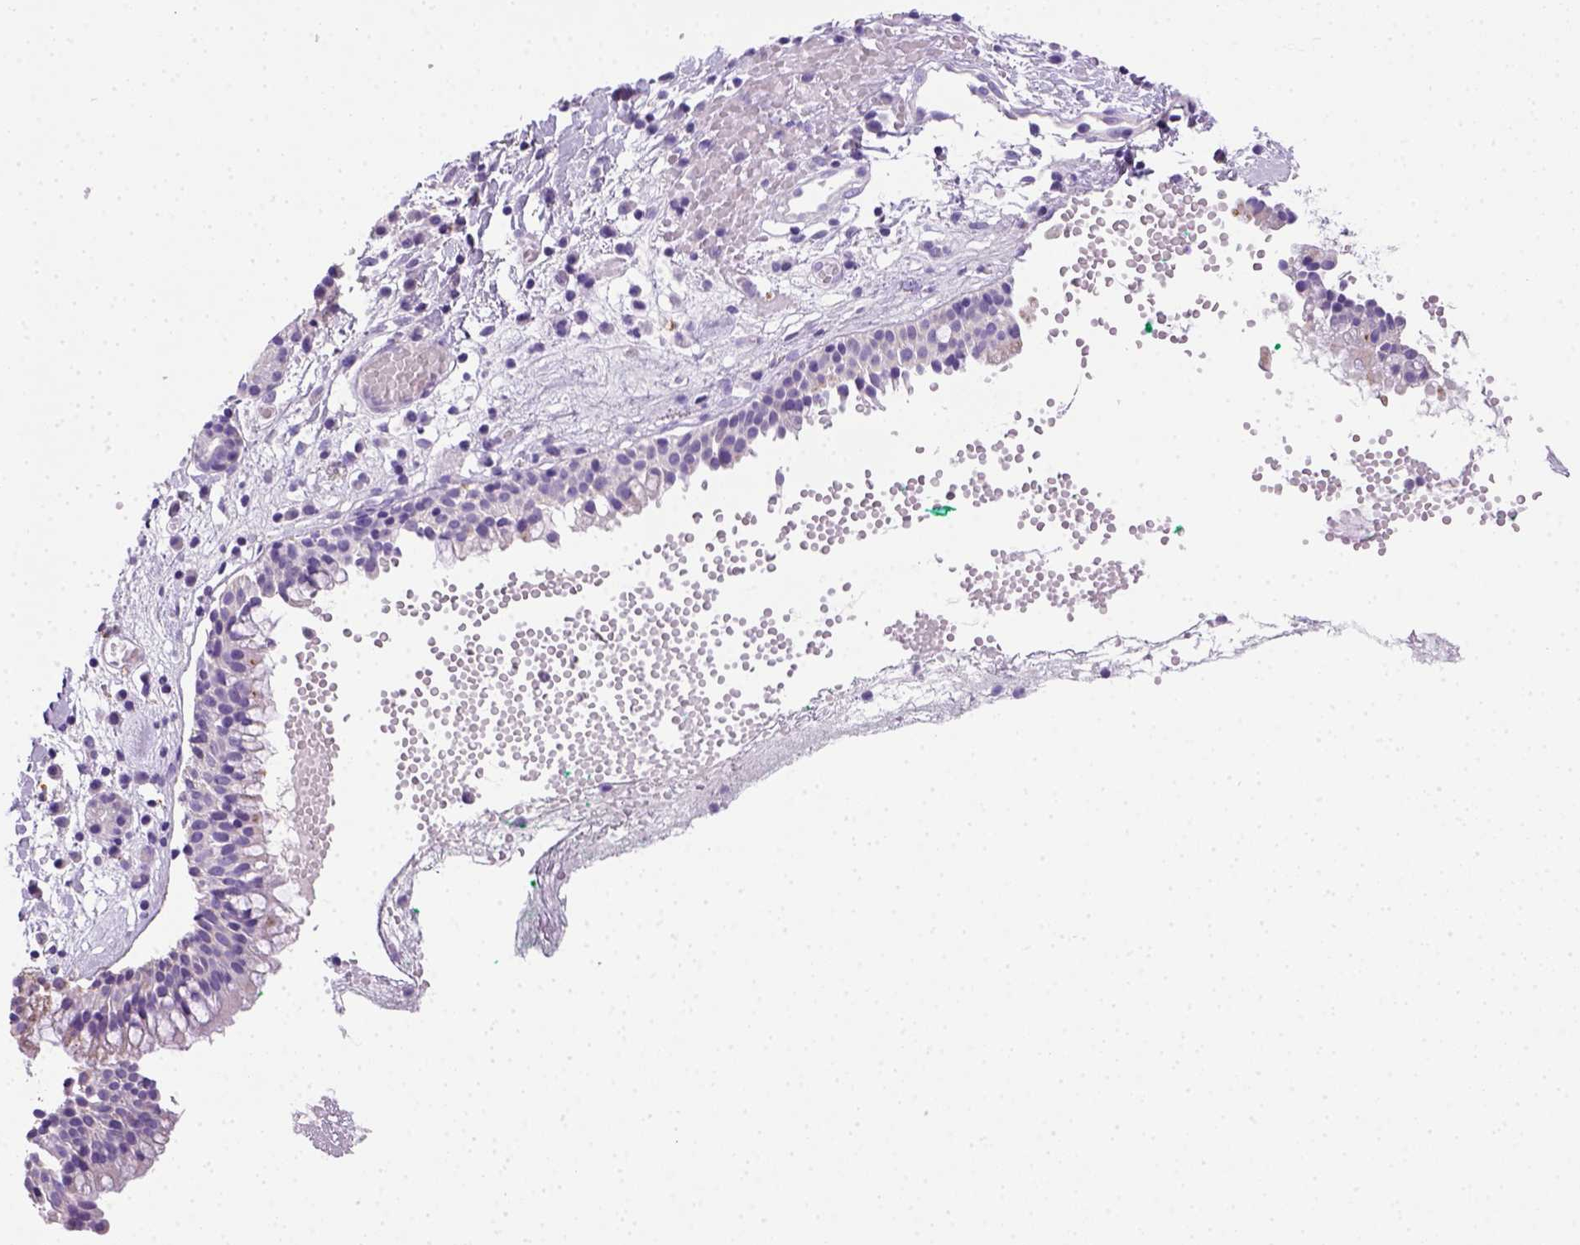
{"staining": {"intensity": "negative", "quantity": "none", "location": "none"}, "tissue": "nasopharynx", "cell_type": "Respiratory epithelial cells", "image_type": "normal", "snomed": [{"axis": "morphology", "description": "Normal tissue, NOS"}, {"axis": "morphology", "description": "Basal cell carcinoma"}, {"axis": "topography", "description": "Cartilage tissue"}, {"axis": "topography", "description": "Nasopharynx"}, {"axis": "topography", "description": "Oral tissue"}], "caption": "An immunohistochemistry histopathology image of benign nasopharynx is shown. There is no staining in respiratory epithelial cells of nasopharynx.", "gene": "KRT71", "patient": {"sex": "female", "age": 77}}